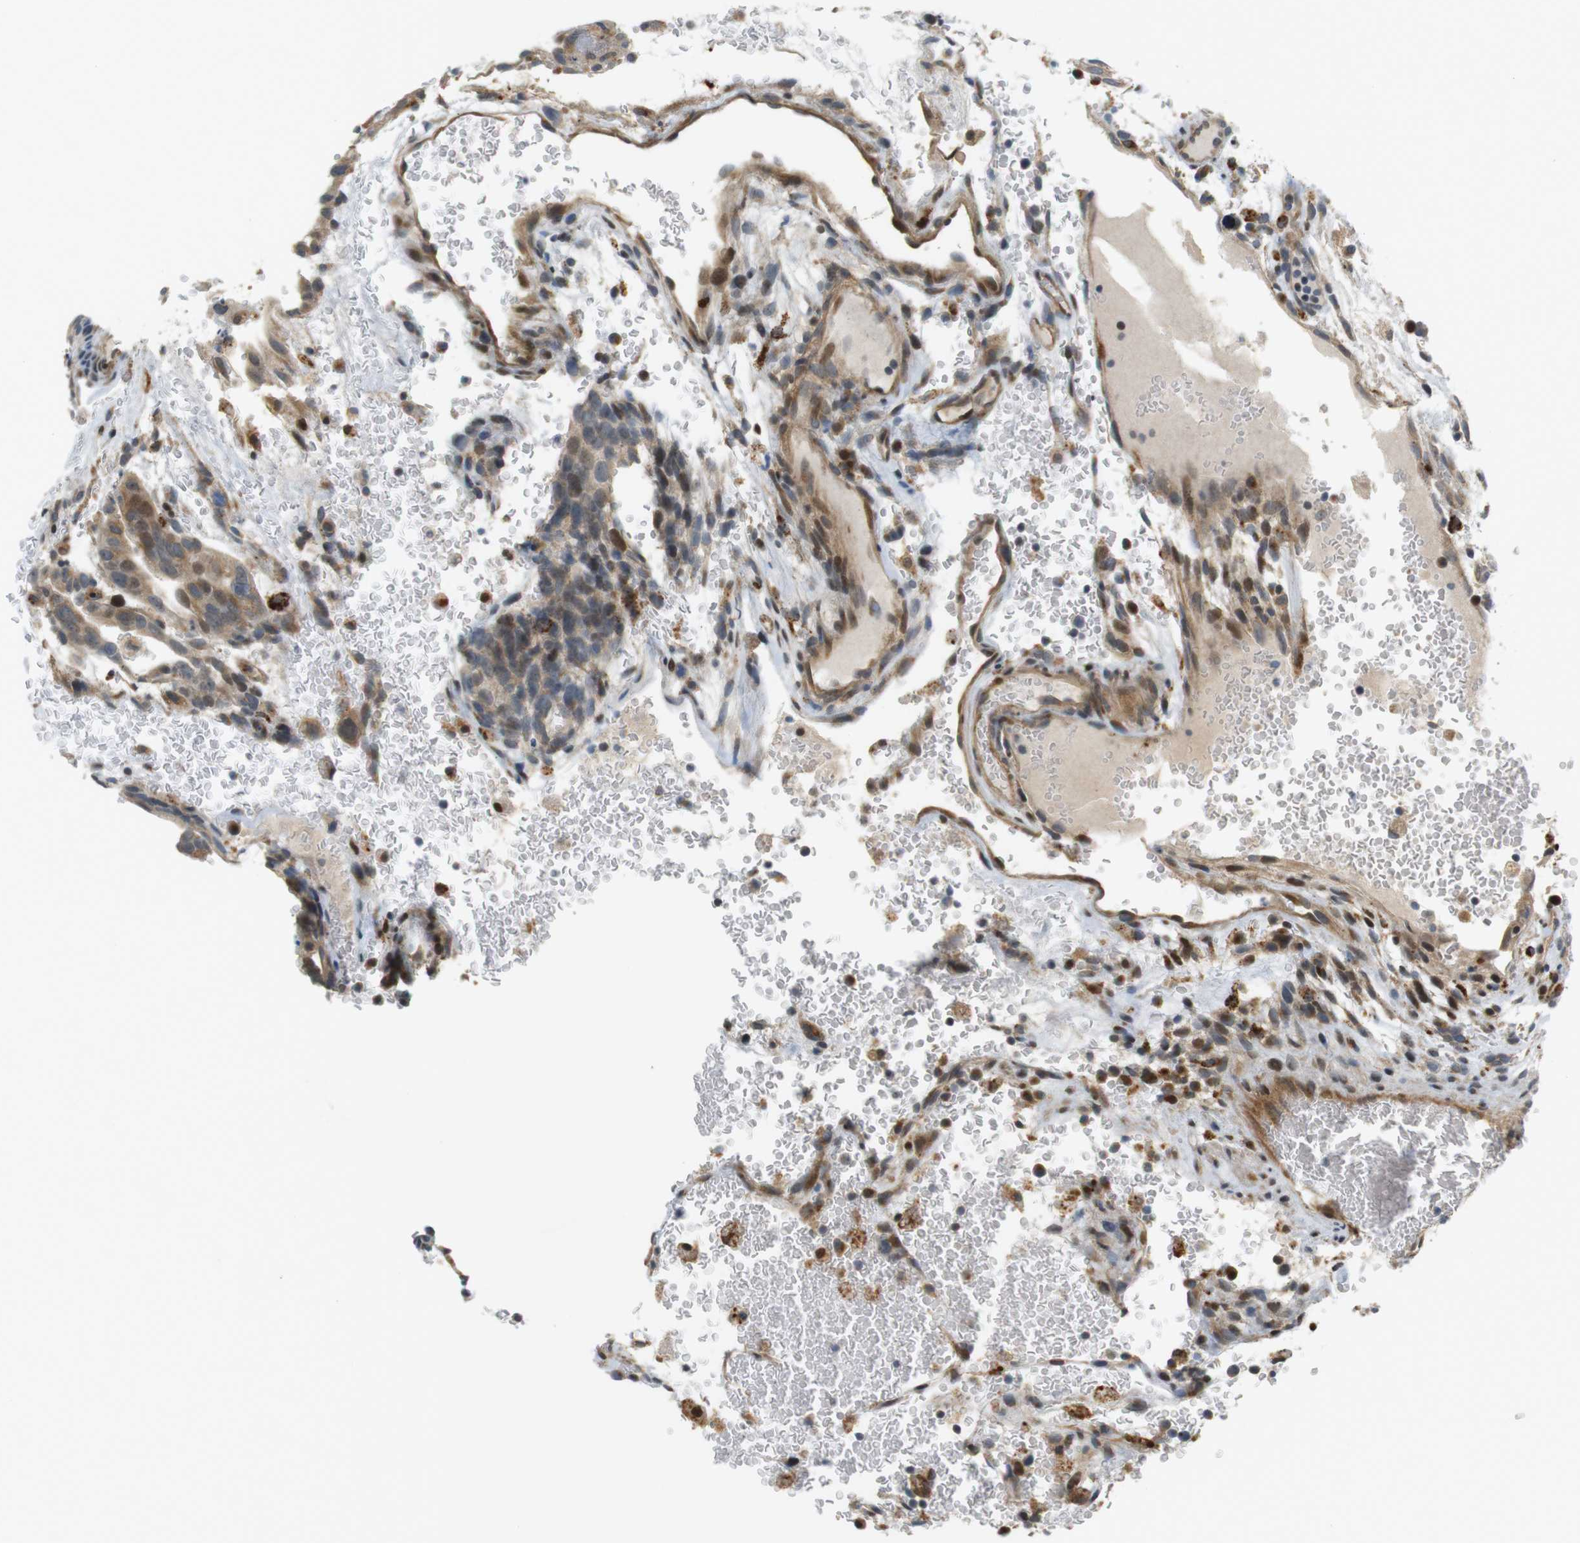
{"staining": {"intensity": "moderate", "quantity": "25%-75%", "location": "cytoplasmic/membranous"}, "tissue": "testis cancer", "cell_type": "Tumor cells", "image_type": "cancer", "snomed": [{"axis": "morphology", "description": "Seminoma, NOS"}, {"axis": "morphology", "description": "Carcinoma, Embryonal, NOS"}, {"axis": "topography", "description": "Testis"}], "caption": "Testis seminoma was stained to show a protein in brown. There is medium levels of moderate cytoplasmic/membranous expression in approximately 25%-75% of tumor cells. Nuclei are stained in blue.", "gene": "TSPAN9", "patient": {"sex": "male", "age": 52}}